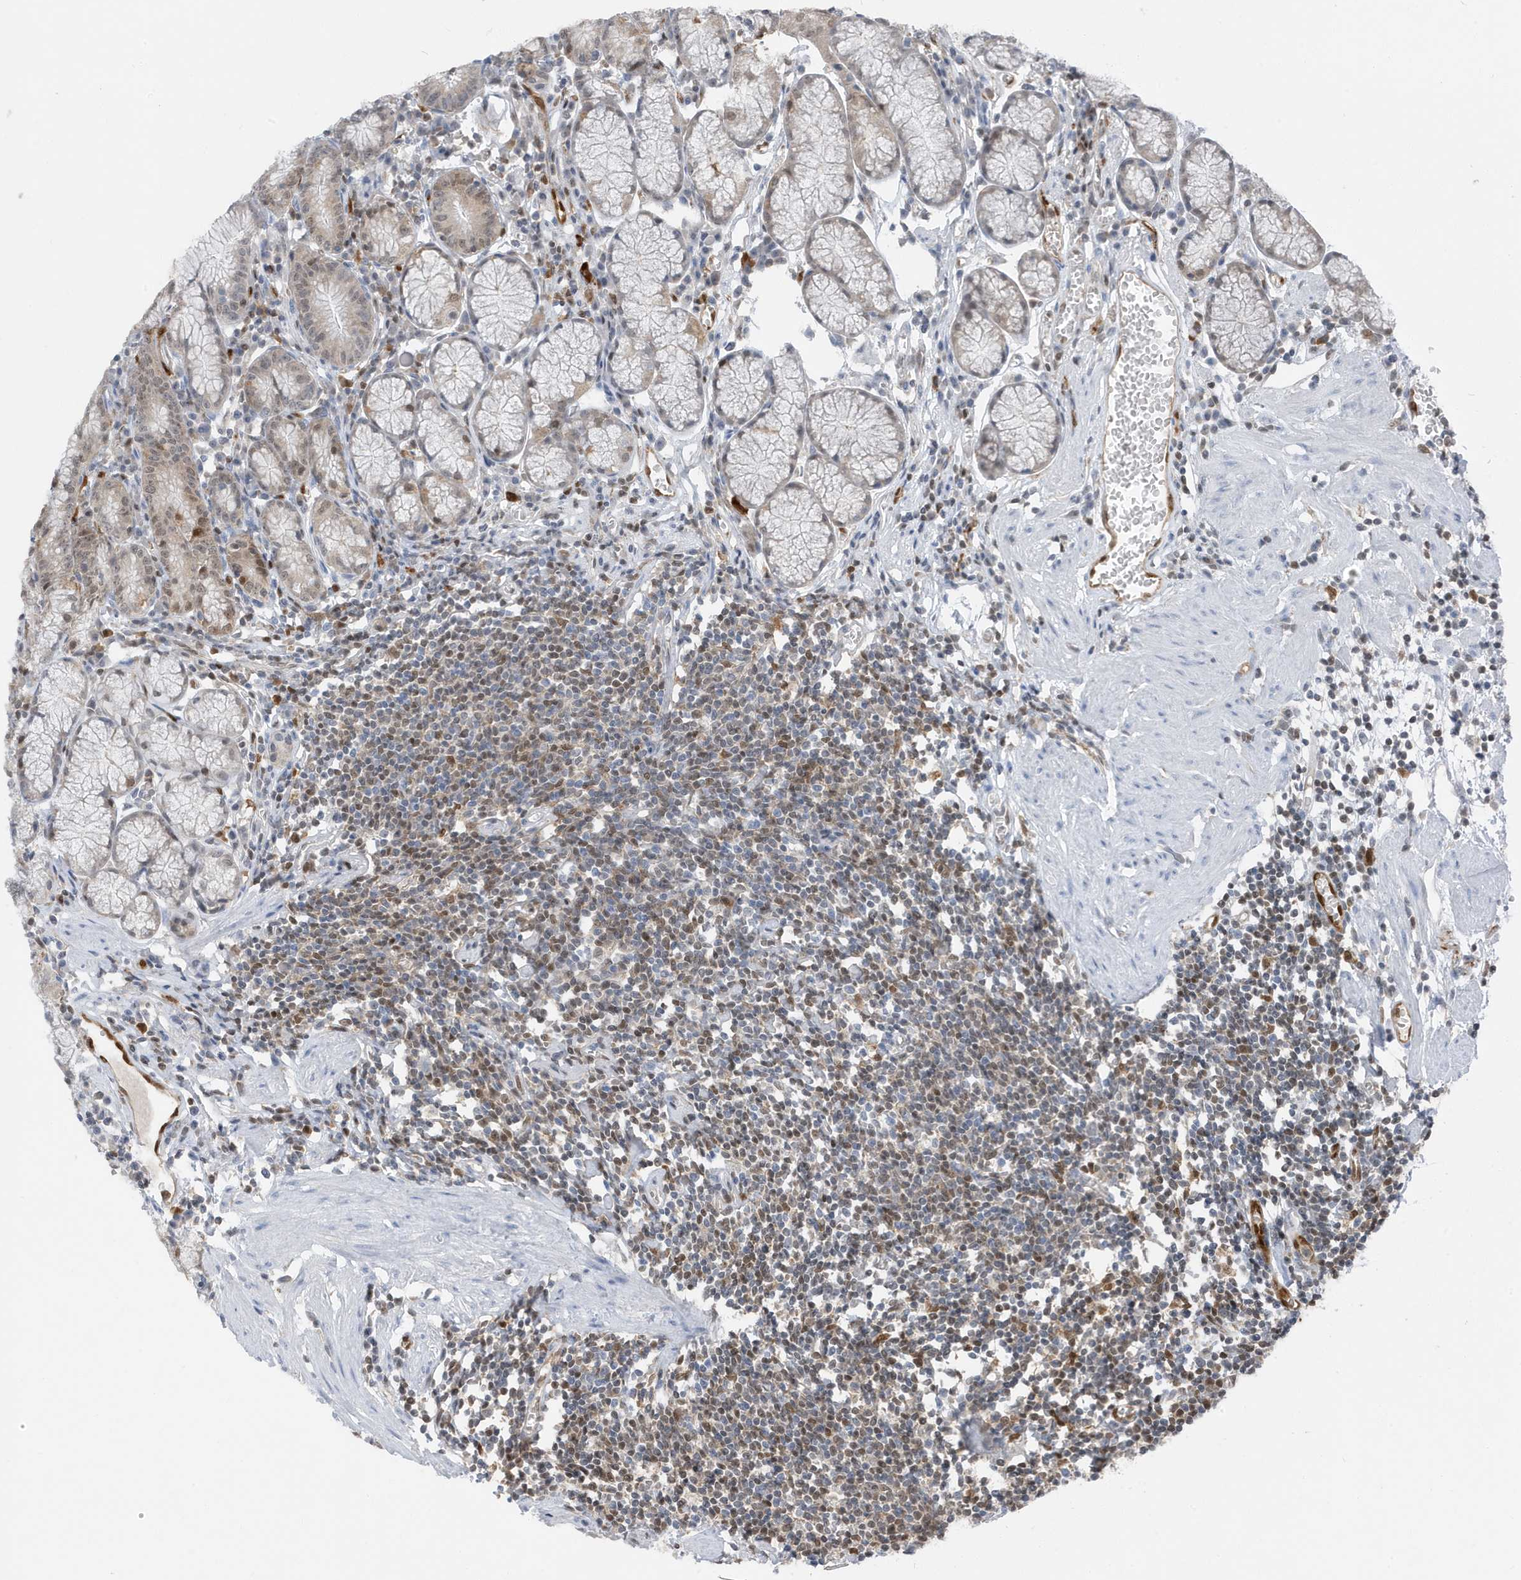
{"staining": {"intensity": "moderate", "quantity": "<25%", "location": "nuclear"}, "tissue": "stomach", "cell_type": "Glandular cells", "image_type": "normal", "snomed": [{"axis": "morphology", "description": "Normal tissue, NOS"}, {"axis": "topography", "description": "Stomach"}], "caption": "Immunohistochemical staining of unremarkable human stomach shows low levels of moderate nuclear expression in approximately <25% of glandular cells.", "gene": "NCOA7", "patient": {"sex": "male", "age": 55}}